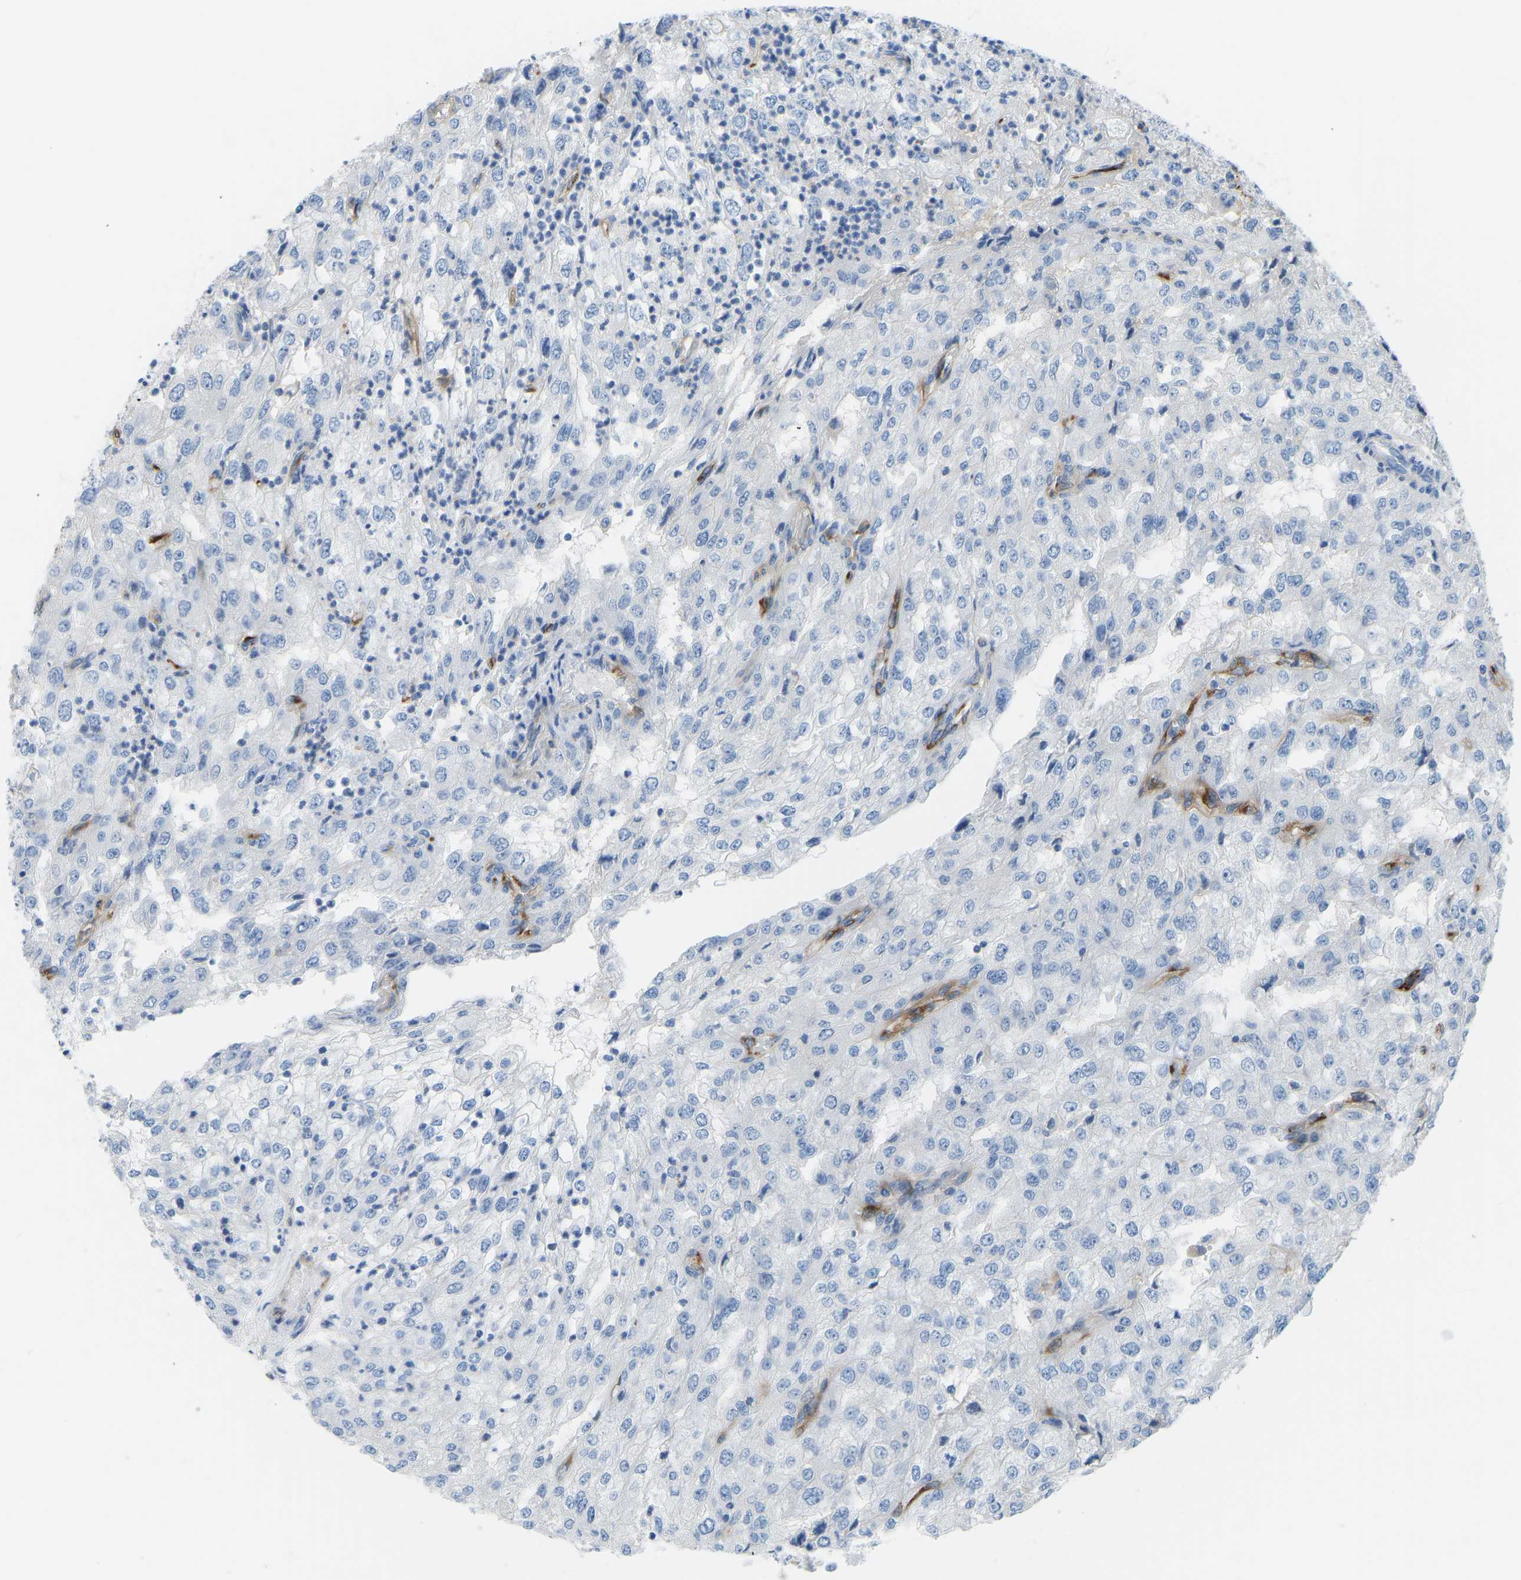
{"staining": {"intensity": "negative", "quantity": "none", "location": "none"}, "tissue": "renal cancer", "cell_type": "Tumor cells", "image_type": "cancer", "snomed": [{"axis": "morphology", "description": "Adenocarcinoma, NOS"}, {"axis": "topography", "description": "Kidney"}], "caption": "This is an immunohistochemistry (IHC) image of human renal cancer (adenocarcinoma). There is no expression in tumor cells.", "gene": "COL15A1", "patient": {"sex": "female", "age": 54}}